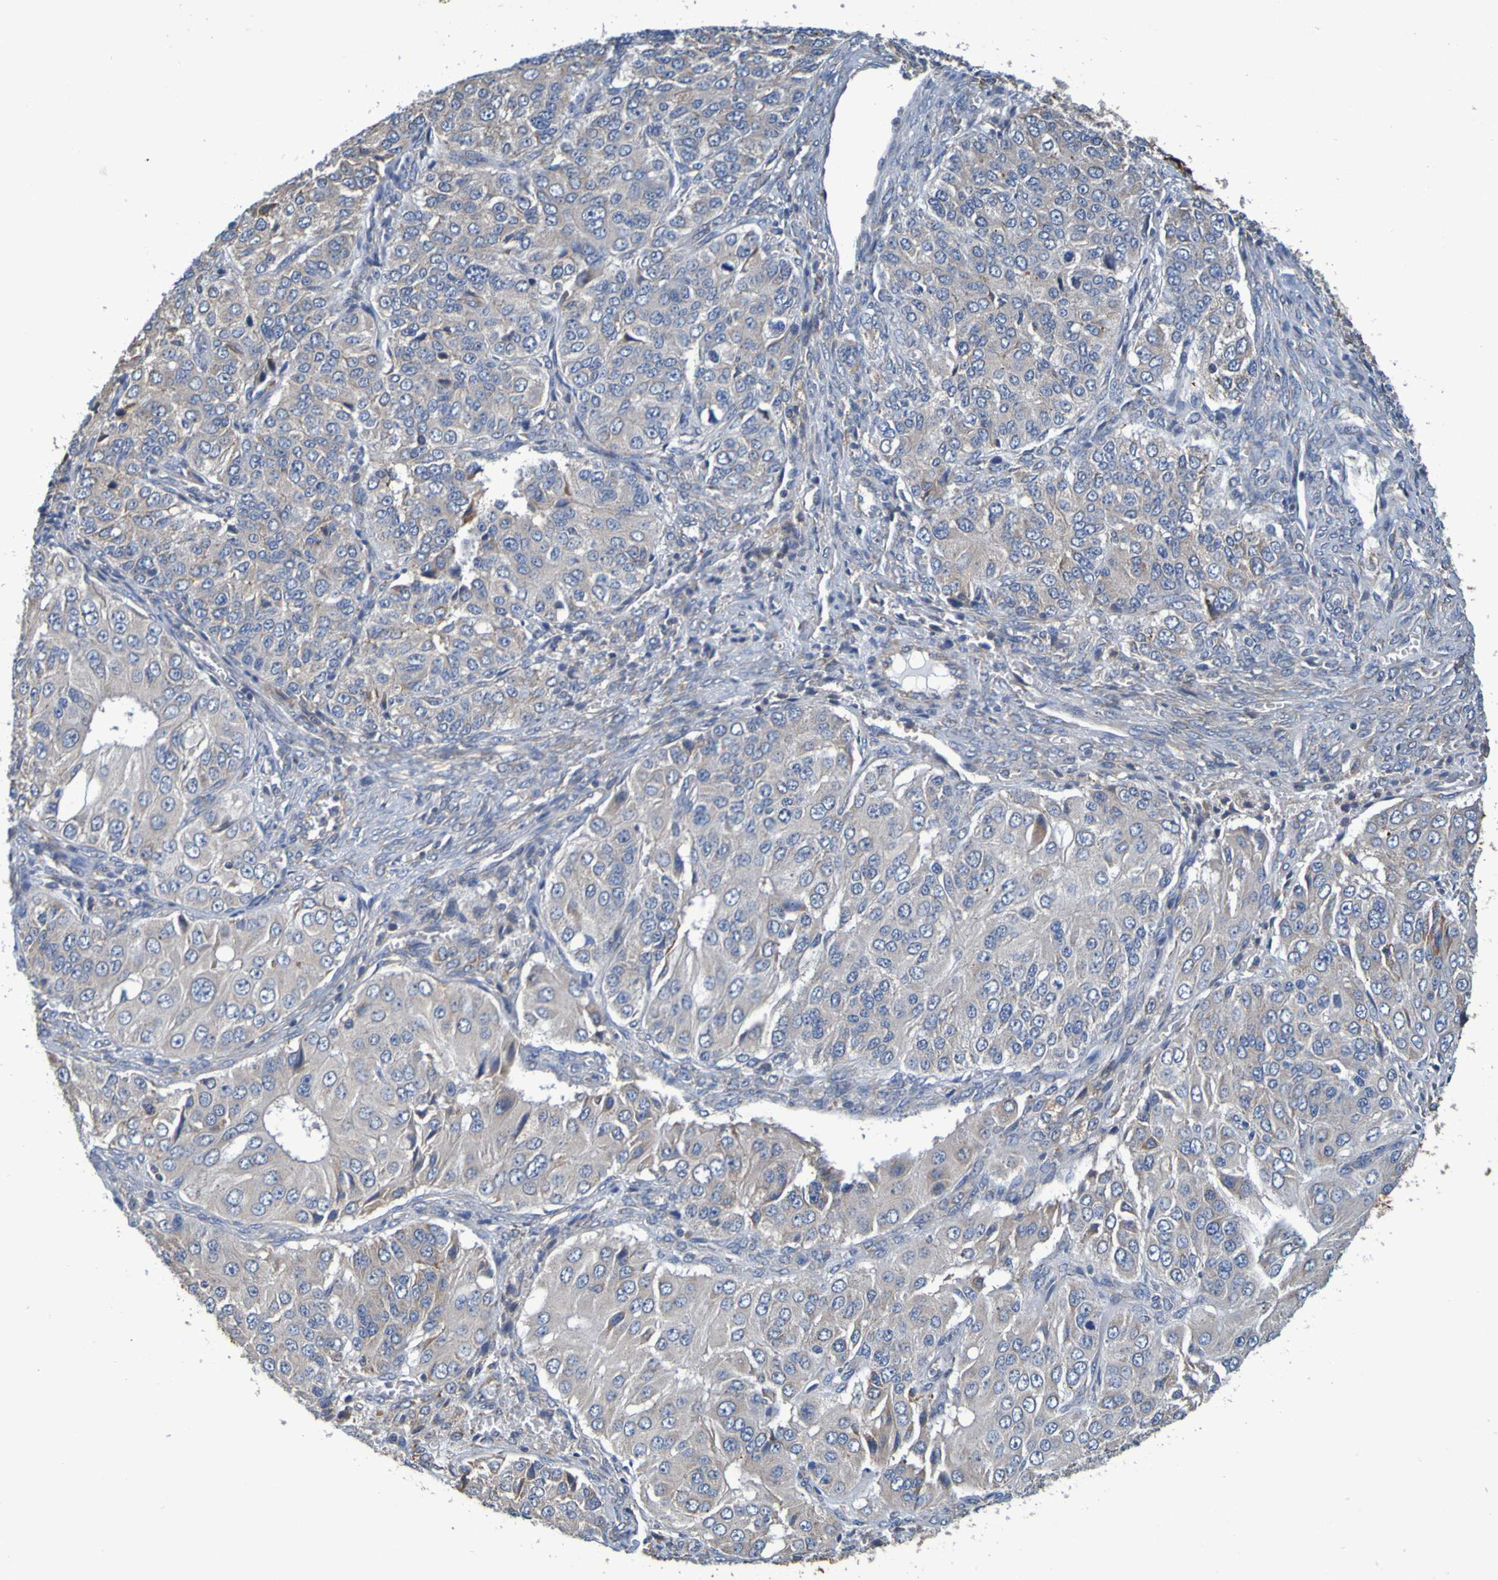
{"staining": {"intensity": "weak", "quantity": ">75%", "location": "cytoplasmic/membranous"}, "tissue": "ovarian cancer", "cell_type": "Tumor cells", "image_type": "cancer", "snomed": [{"axis": "morphology", "description": "Carcinoma, endometroid"}, {"axis": "topography", "description": "Ovary"}], "caption": "A high-resolution photomicrograph shows immunohistochemistry staining of ovarian endometroid carcinoma, which displays weak cytoplasmic/membranous expression in approximately >75% of tumor cells.", "gene": "CLDN18", "patient": {"sex": "female", "age": 51}}